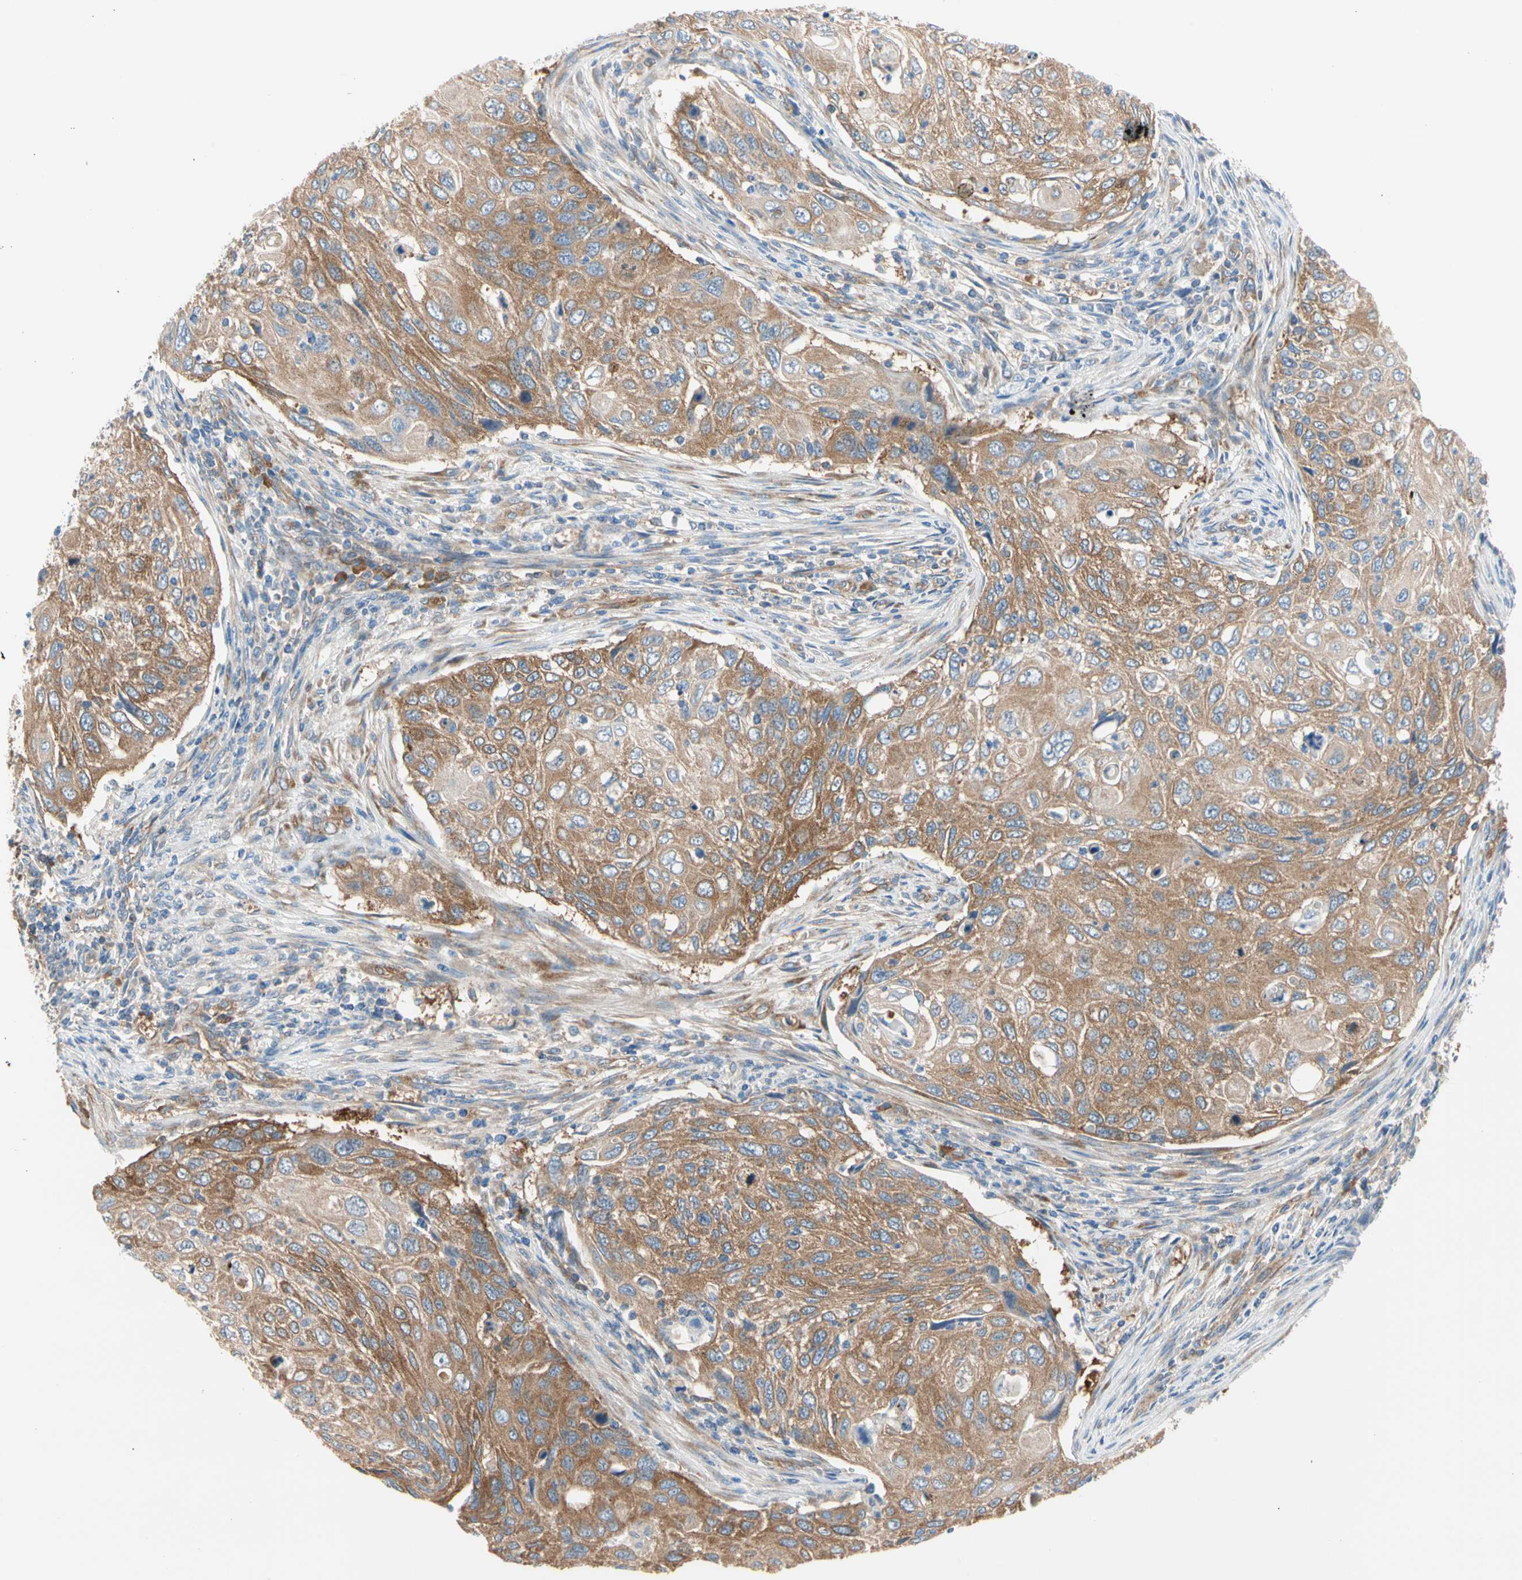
{"staining": {"intensity": "moderate", "quantity": ">75%", "location": "cytoplasmic/membranous"}, "tissue": "cervical cancer", "cell_type": "Tumor cells", "image_type": "cancer", "snomed": [{"axis": "morphology", "description": "Squamous cell carcinoma, NOS"}, {"axis": "topography", "description": "Cervix"}], "caption": "The immunohistochemical stain shows moderate cytoplasmic/membranous expression in tumor cells of squamous cell carcinoma (cervical) tissue.", "gene": "GPHN", "patient": {"sex": "female", "age": 70}}